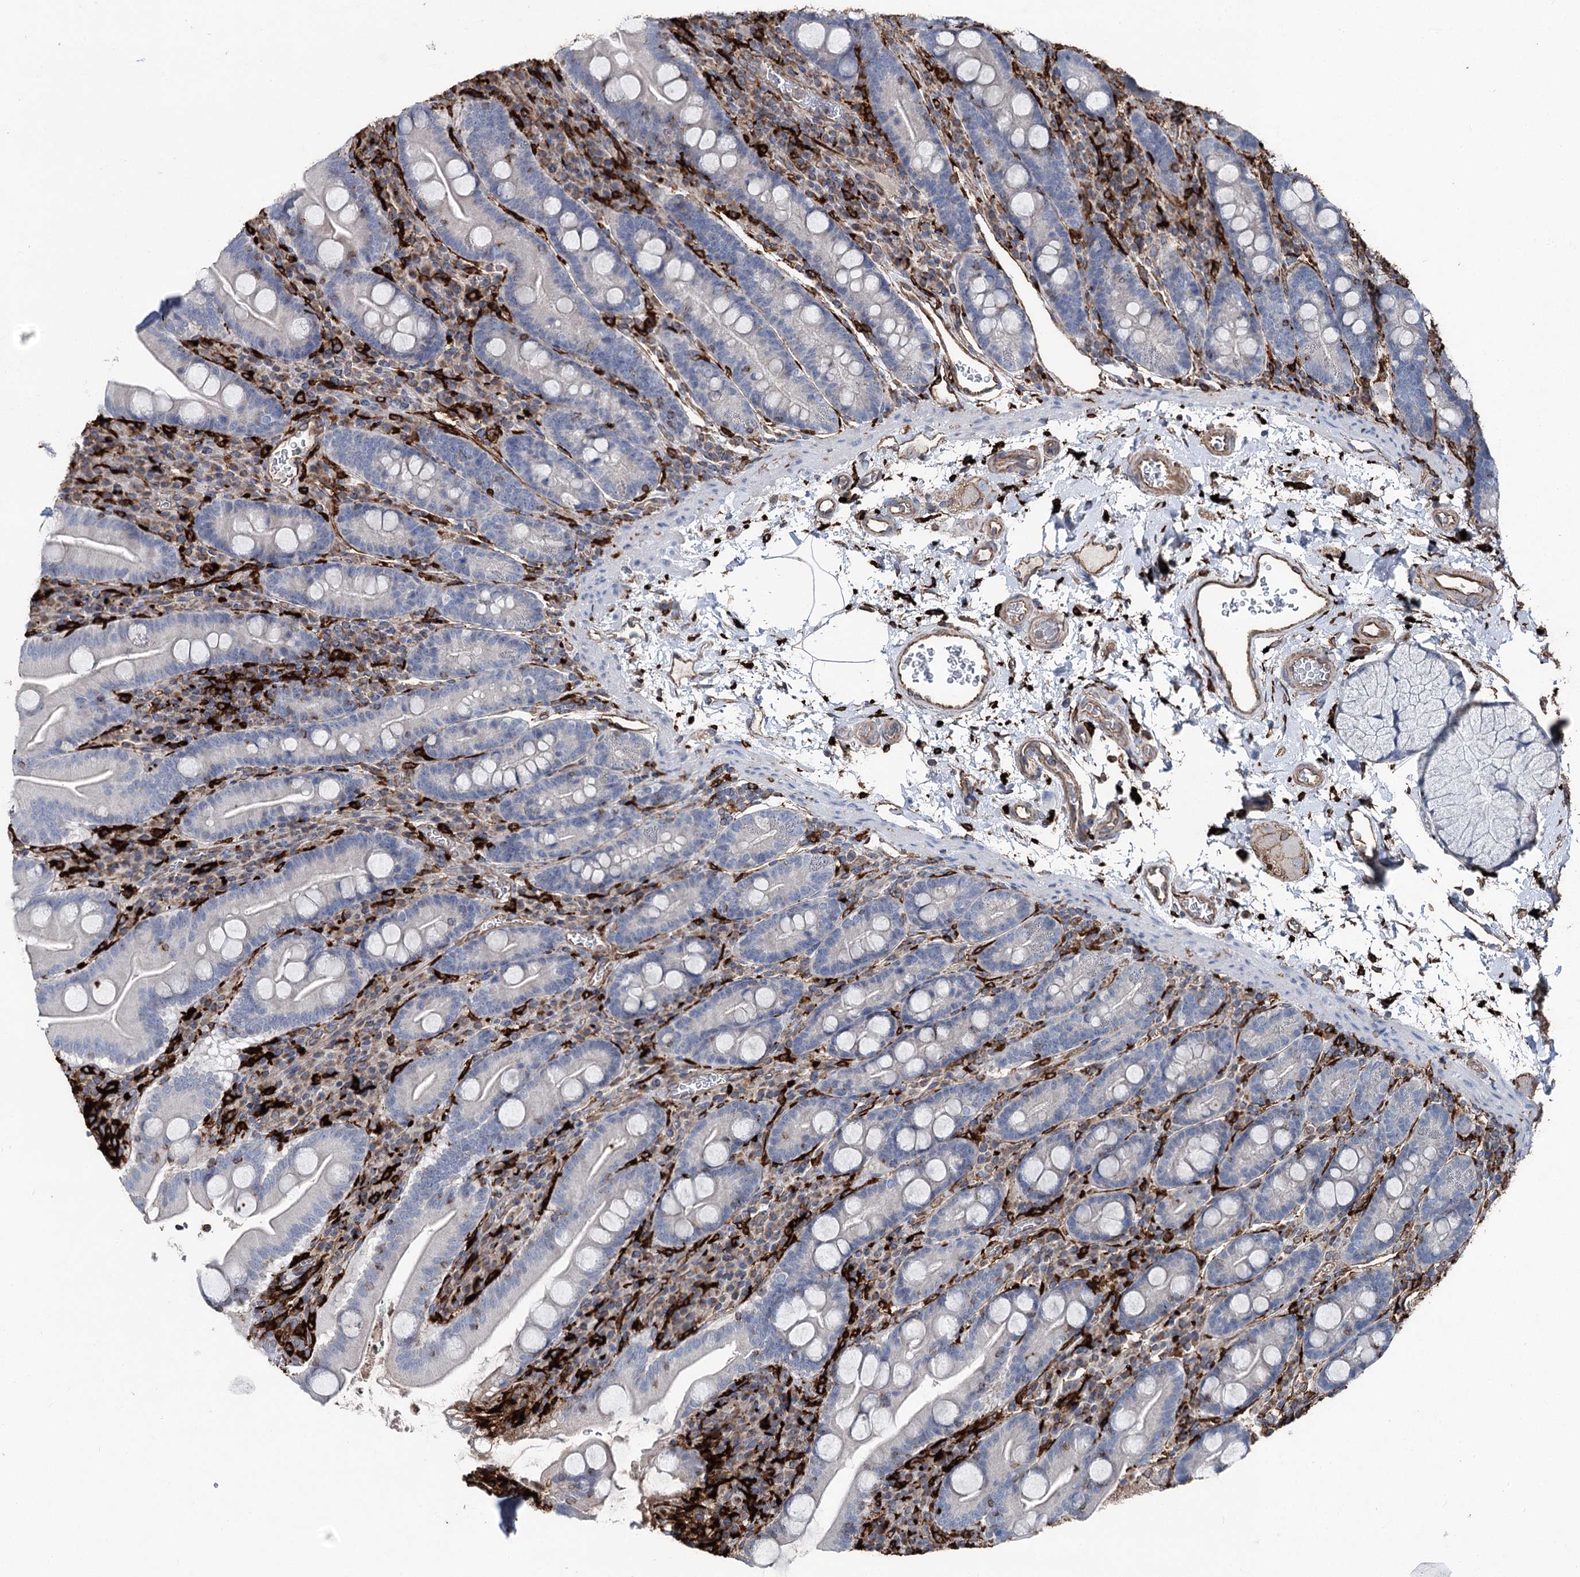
{"staining": {"intensity": "negative", "quantity": "none", "location": "none"}, "tissue": "duodenum", "cell_type": "Glandular cells", "image_type": "normal", "snomed": [{"axis": "morphology", "description": "Normal tissue, NOS"}, {"axis": "topography", "description": "Duodenum"}], "caption": "Histopathology image shows no significant protein staining in glandular cells of unremarkable duodenum.", "gene": "CLEC4M", "patient": {"sex": "male", "age": 35}}